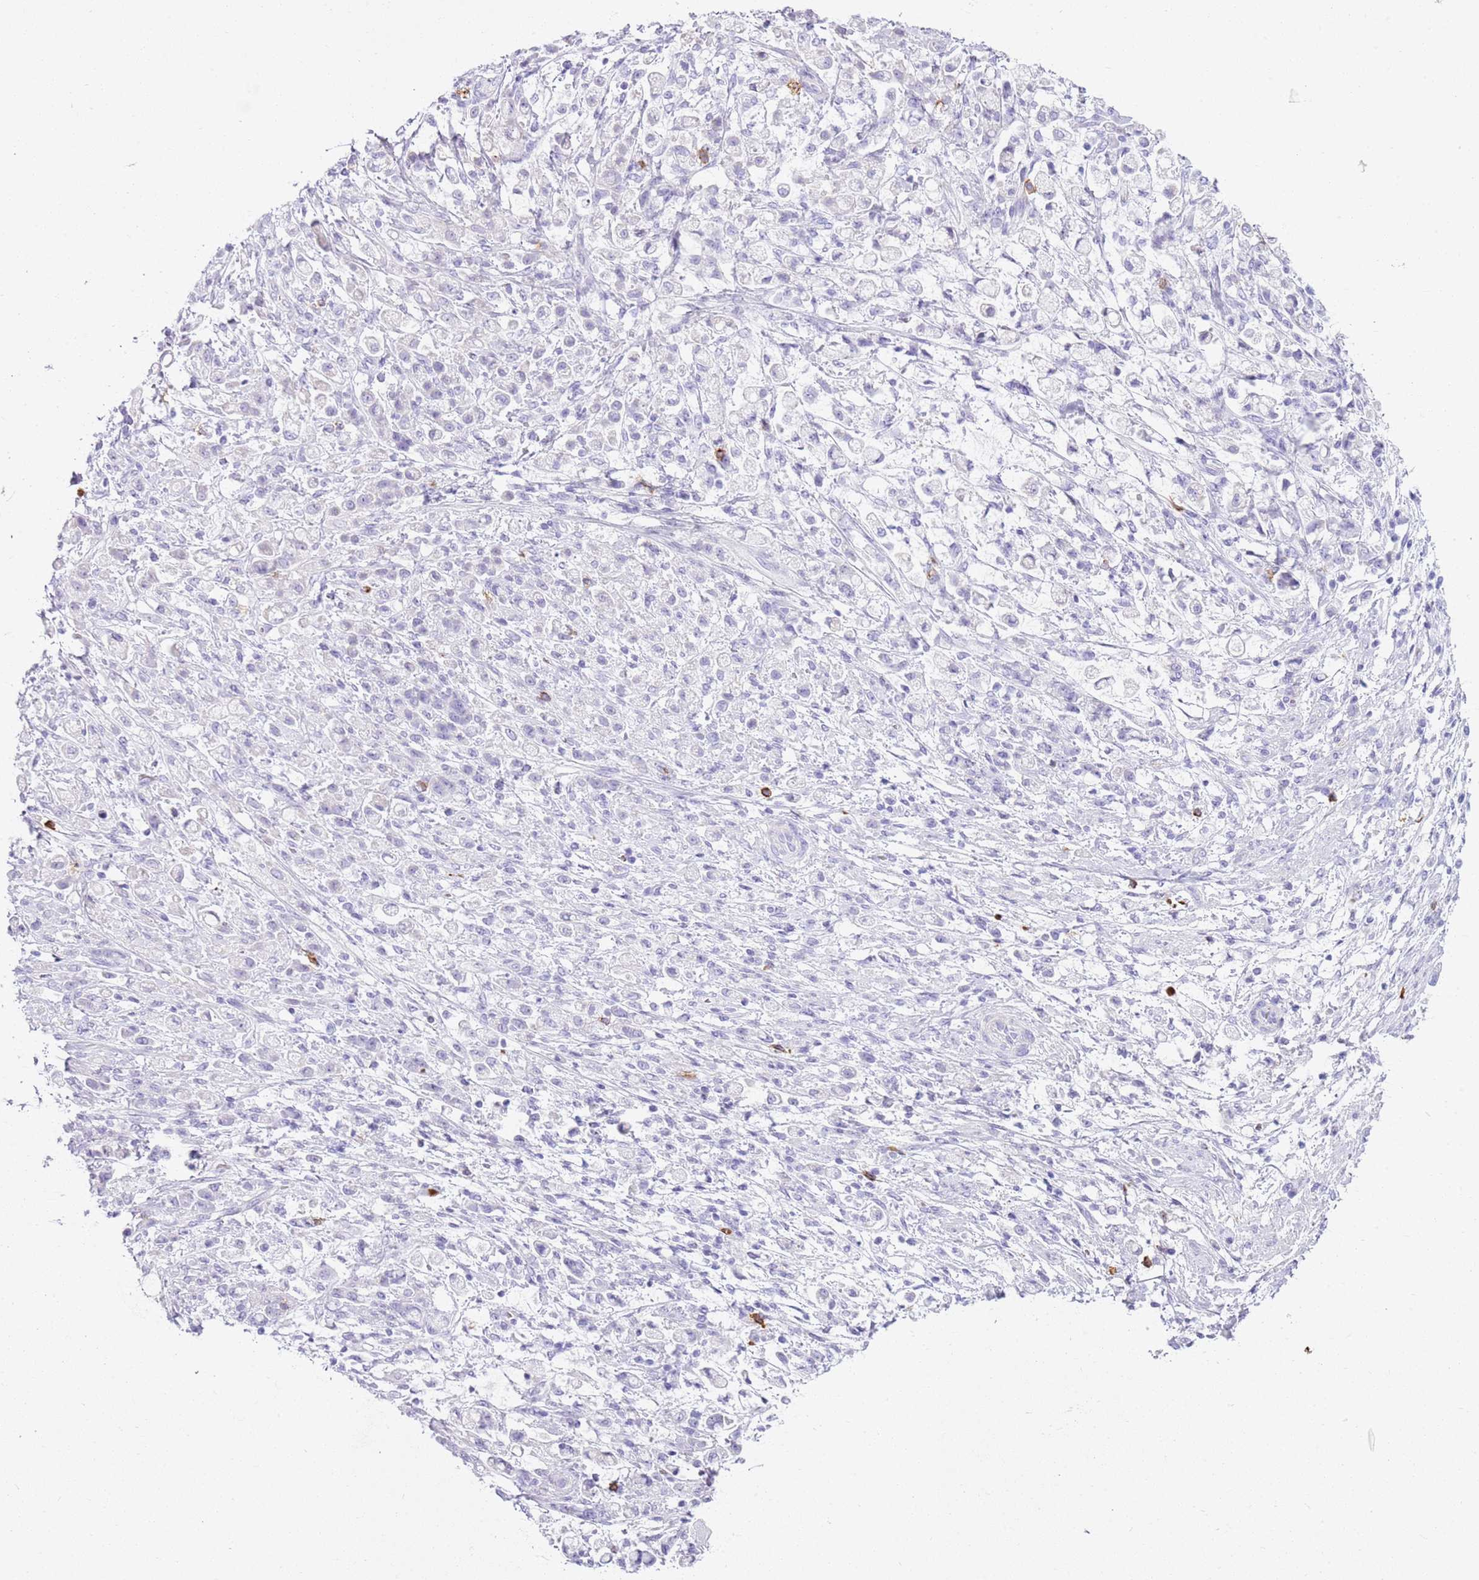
{"staining": {"intensity": "negative", "quantity": "none", "location": "none"}, "tissue": "stomach cancer", "cell_type": "Tumor cells", "image_type": "cancer", "snomed": [{"axis": "morphology", "description": "Adenocarcinoma, NOS"}, {"axis": "topography", "description": "Stomach"}], "caption": "Photomicrograph shows no protein staining in tumor cells of stomach cancer (adenocarcinoma) tissue. (DAB immunohistochemistry (IHC) with hematoxylin counter stain).", "gene": "CD177", "patient": {"sex": "female", "age": 60}}